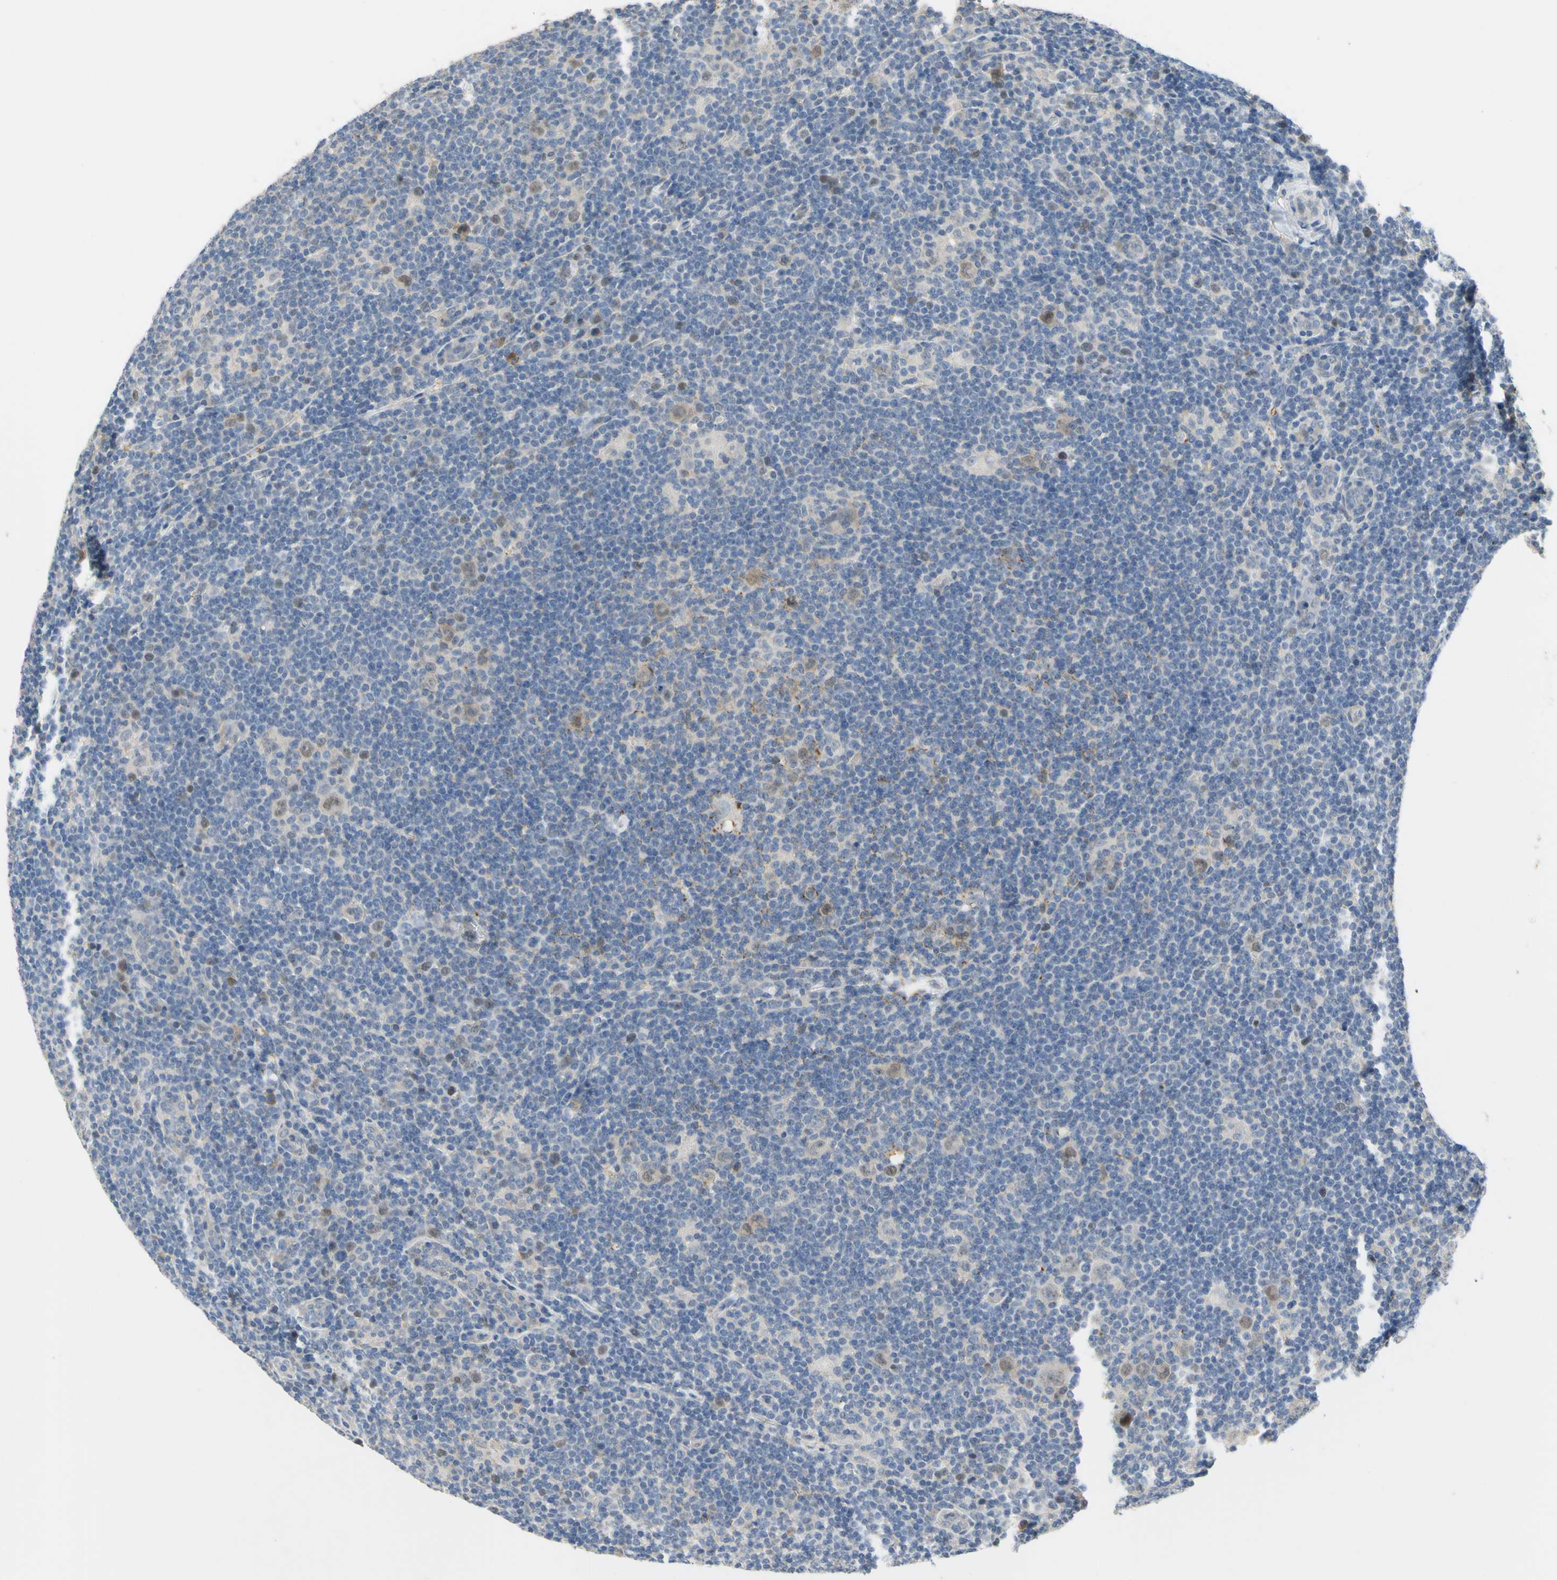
{"staining": {"intensity": "weak", "quantity": ">75%", "location": "cytoplasmic/membranous"}, "tissue": "lymphoma", "cell_type": "Tumor cells", "image_type": "cancer", "snomed": [{"axis": "morphology", "description": "Hodgkin's disease, NOS"}, {"axis": "topography", "description": "Lymph node"}], "caption": "A high-resolution image shows IHC staining of lymphoma, which reveals weak cytoplasmic/membranous positivity in about >75% of tumor cells.", "gene": "LHX9", "patient": {"sex": "female", "age": 57}}